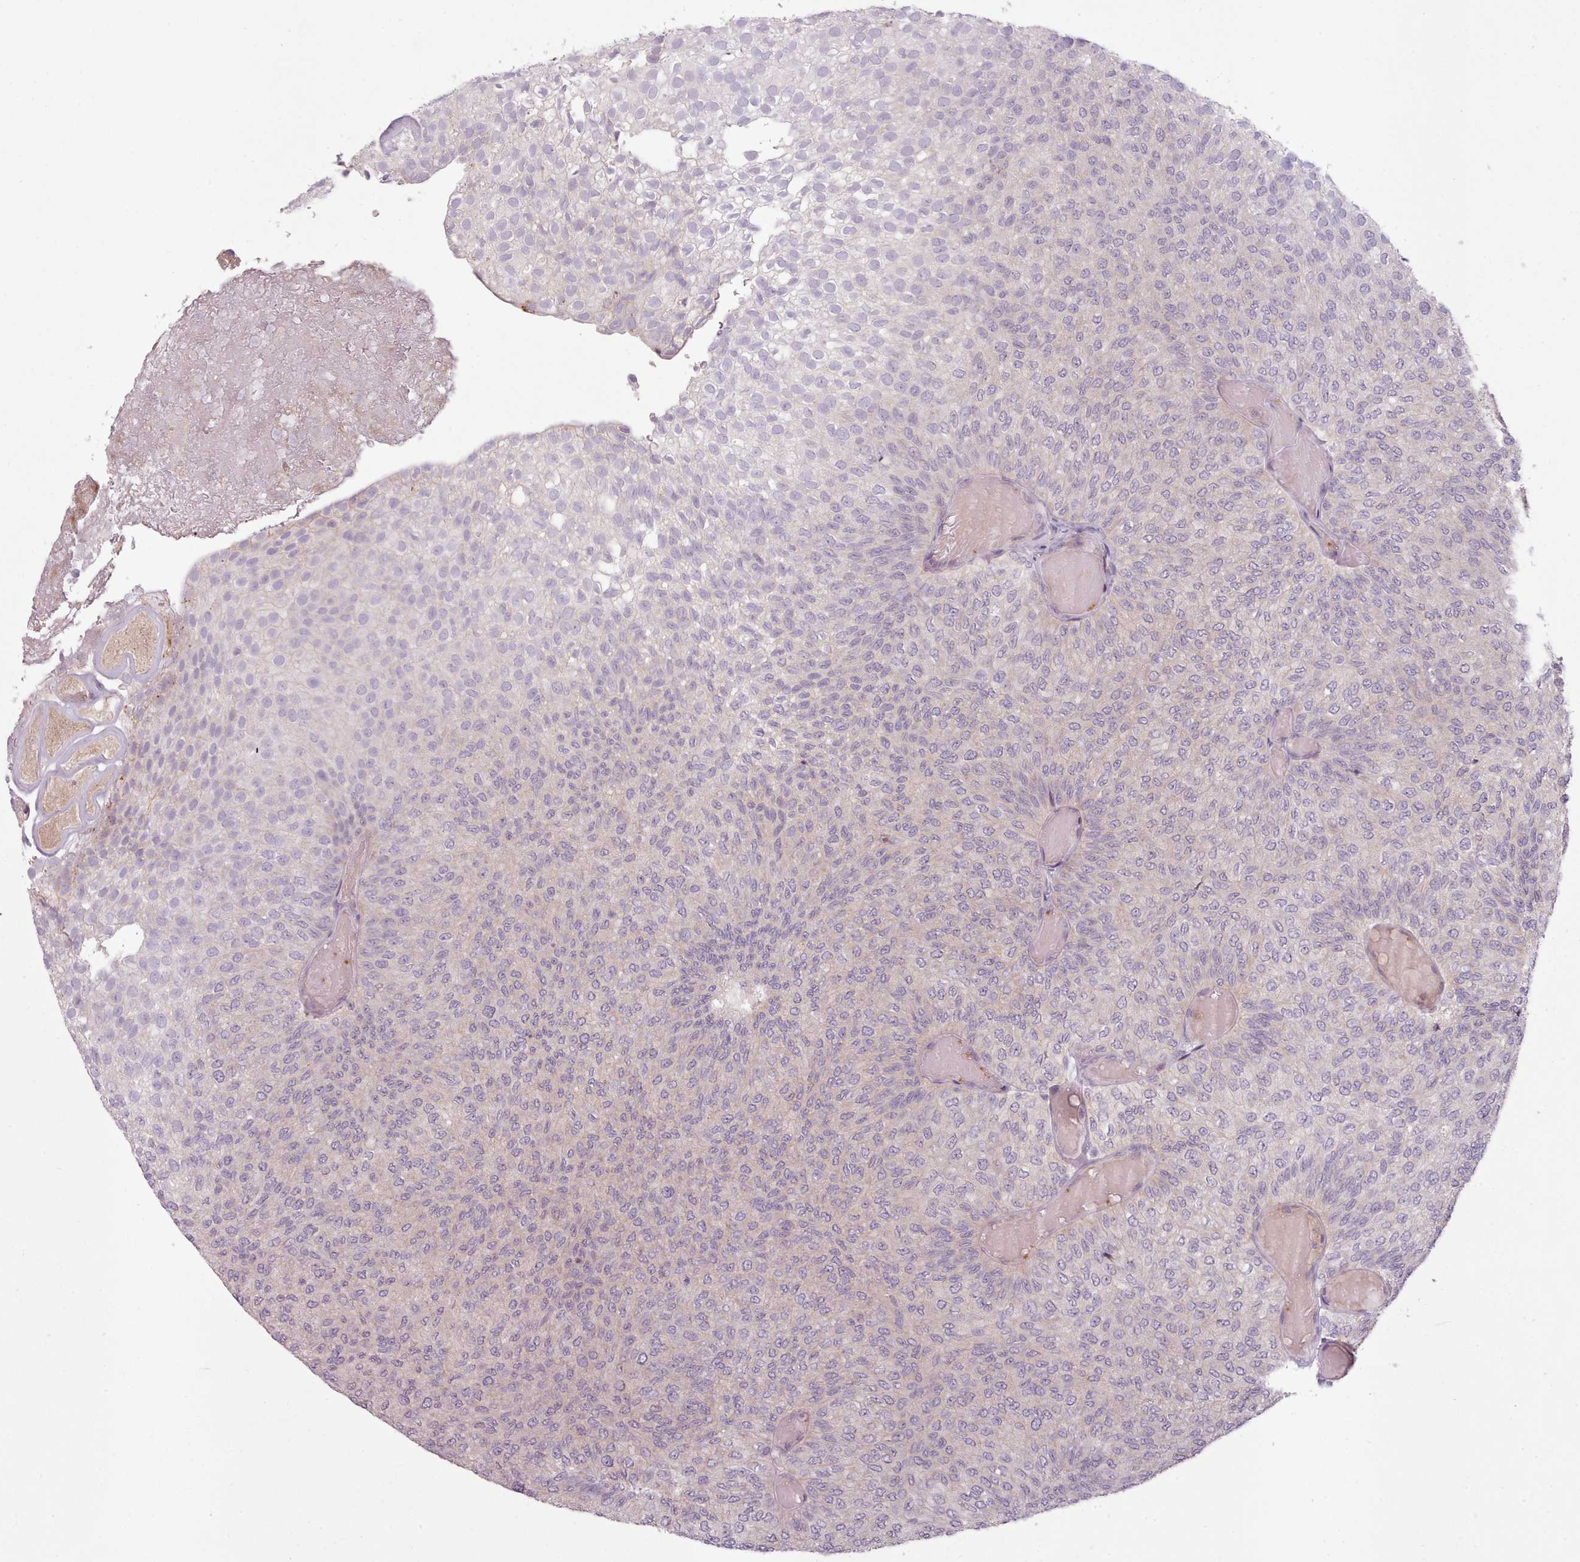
{"staining": {"intensity": "negative", "quantity": "none", "location": "none"}, "tissue": "urothelial cancer", "cell_type": "Tumor cells", "image_type": "cancer", "snomed": [{"axis": "morphology", "description": "Urothelial carcinoma, Low grade"}, {"axis": "topography", "description": "Urinary bladder"}], "caption": "DAB immunohistochemical staining of human urothelial carcinoma (low-grade) displays no significant staining in tumor cells.", "gene": "LAPTM5", "patient": {"sex": "male", "age": 78}}